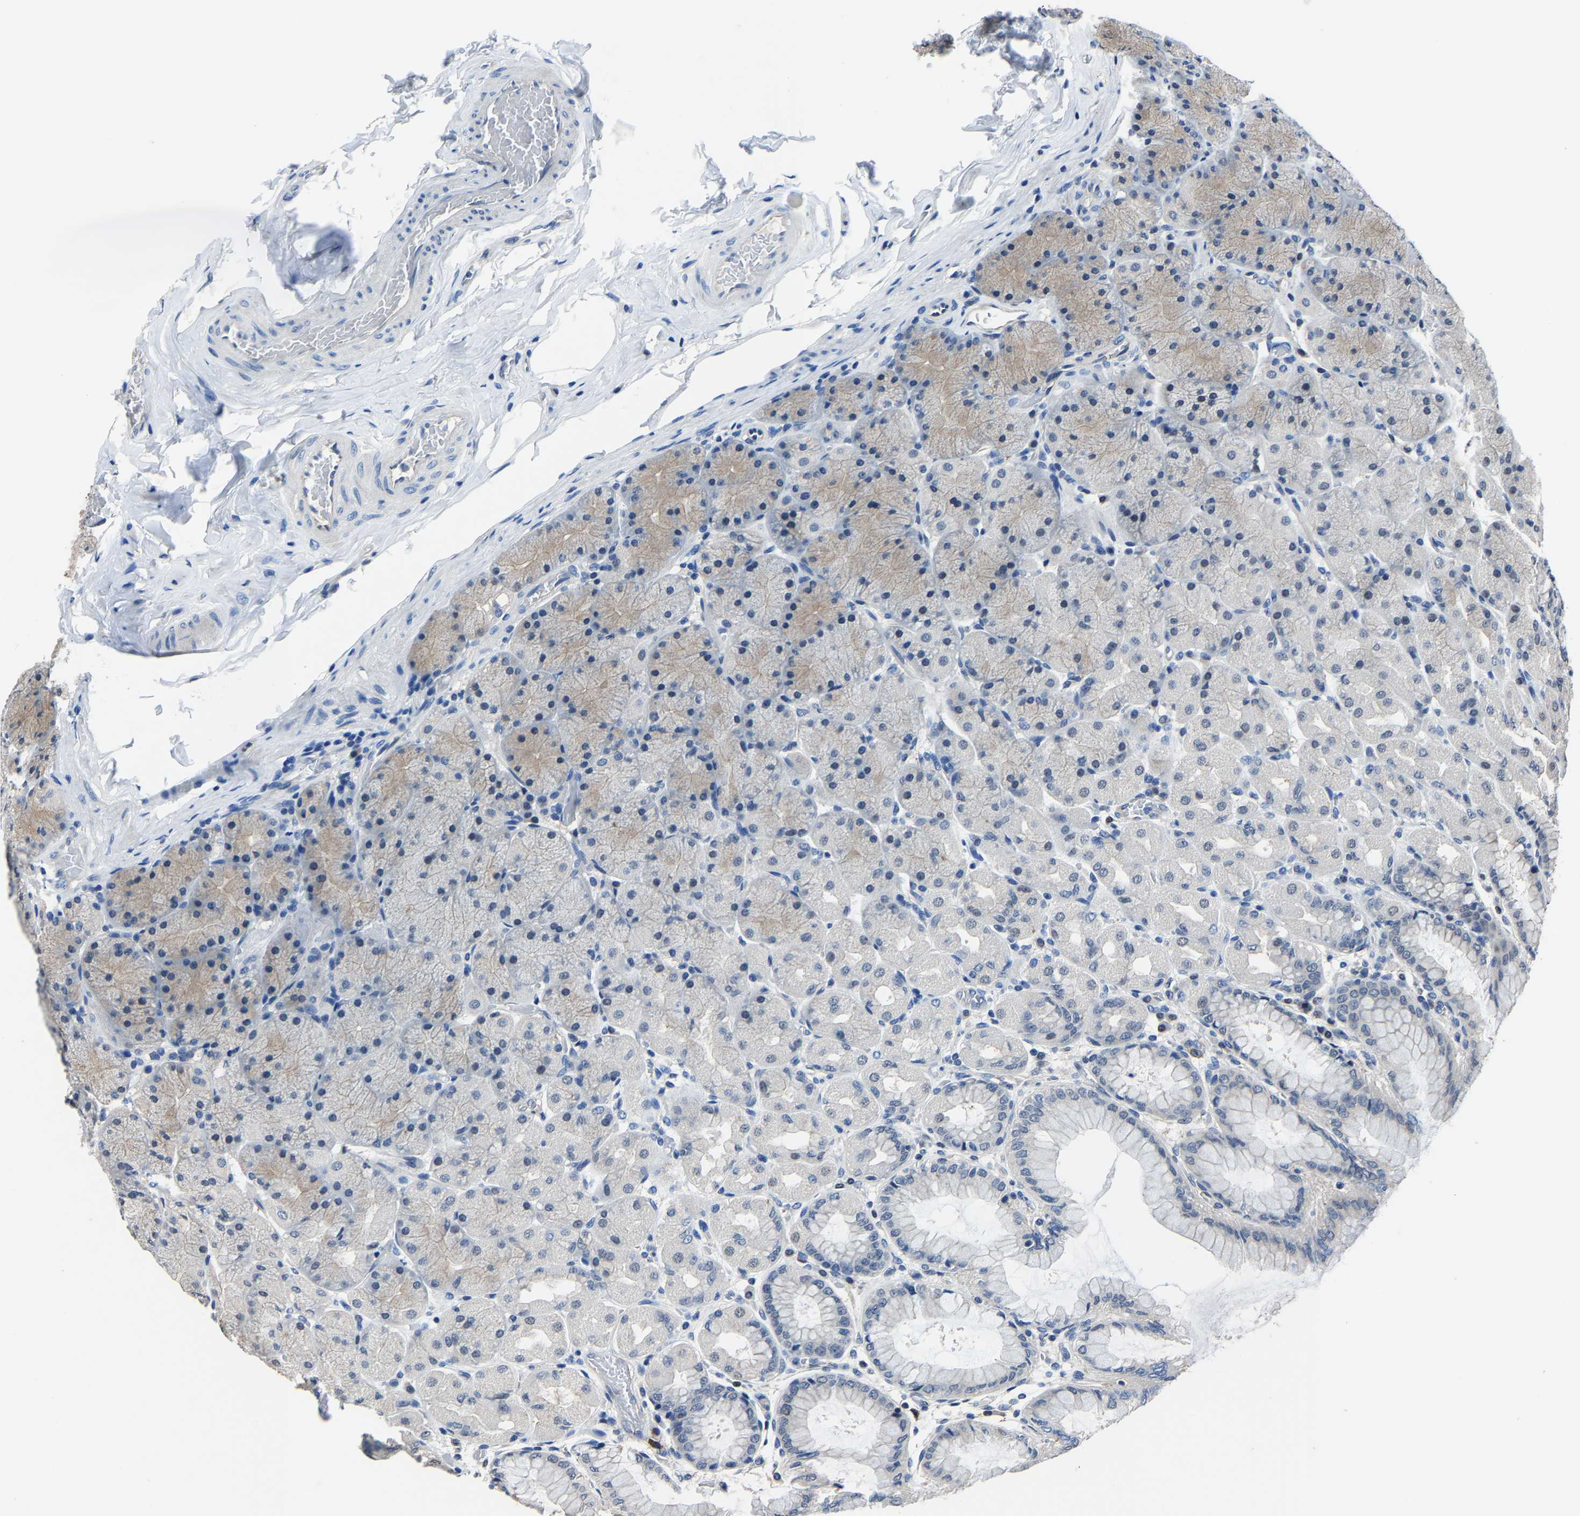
{"staining": {"intensity": "weak", "quantity": "<25%", "location": "cytoplasmic/membranous"}, "tissue": "stomach", "cell_type": "Glandular cells", "image_type": "normal", "snomed": [{"axis": "morphology", "description": "Normal tissue, NOS"}, {"axis": "topography", "description": "Stomach, upper"}], "caption": "This is an immunohistochemistry image of benign stomach. There is no staining in glandular cells.", "gene": "STRBP", "patient": {"sex": "female", "age": 56}}